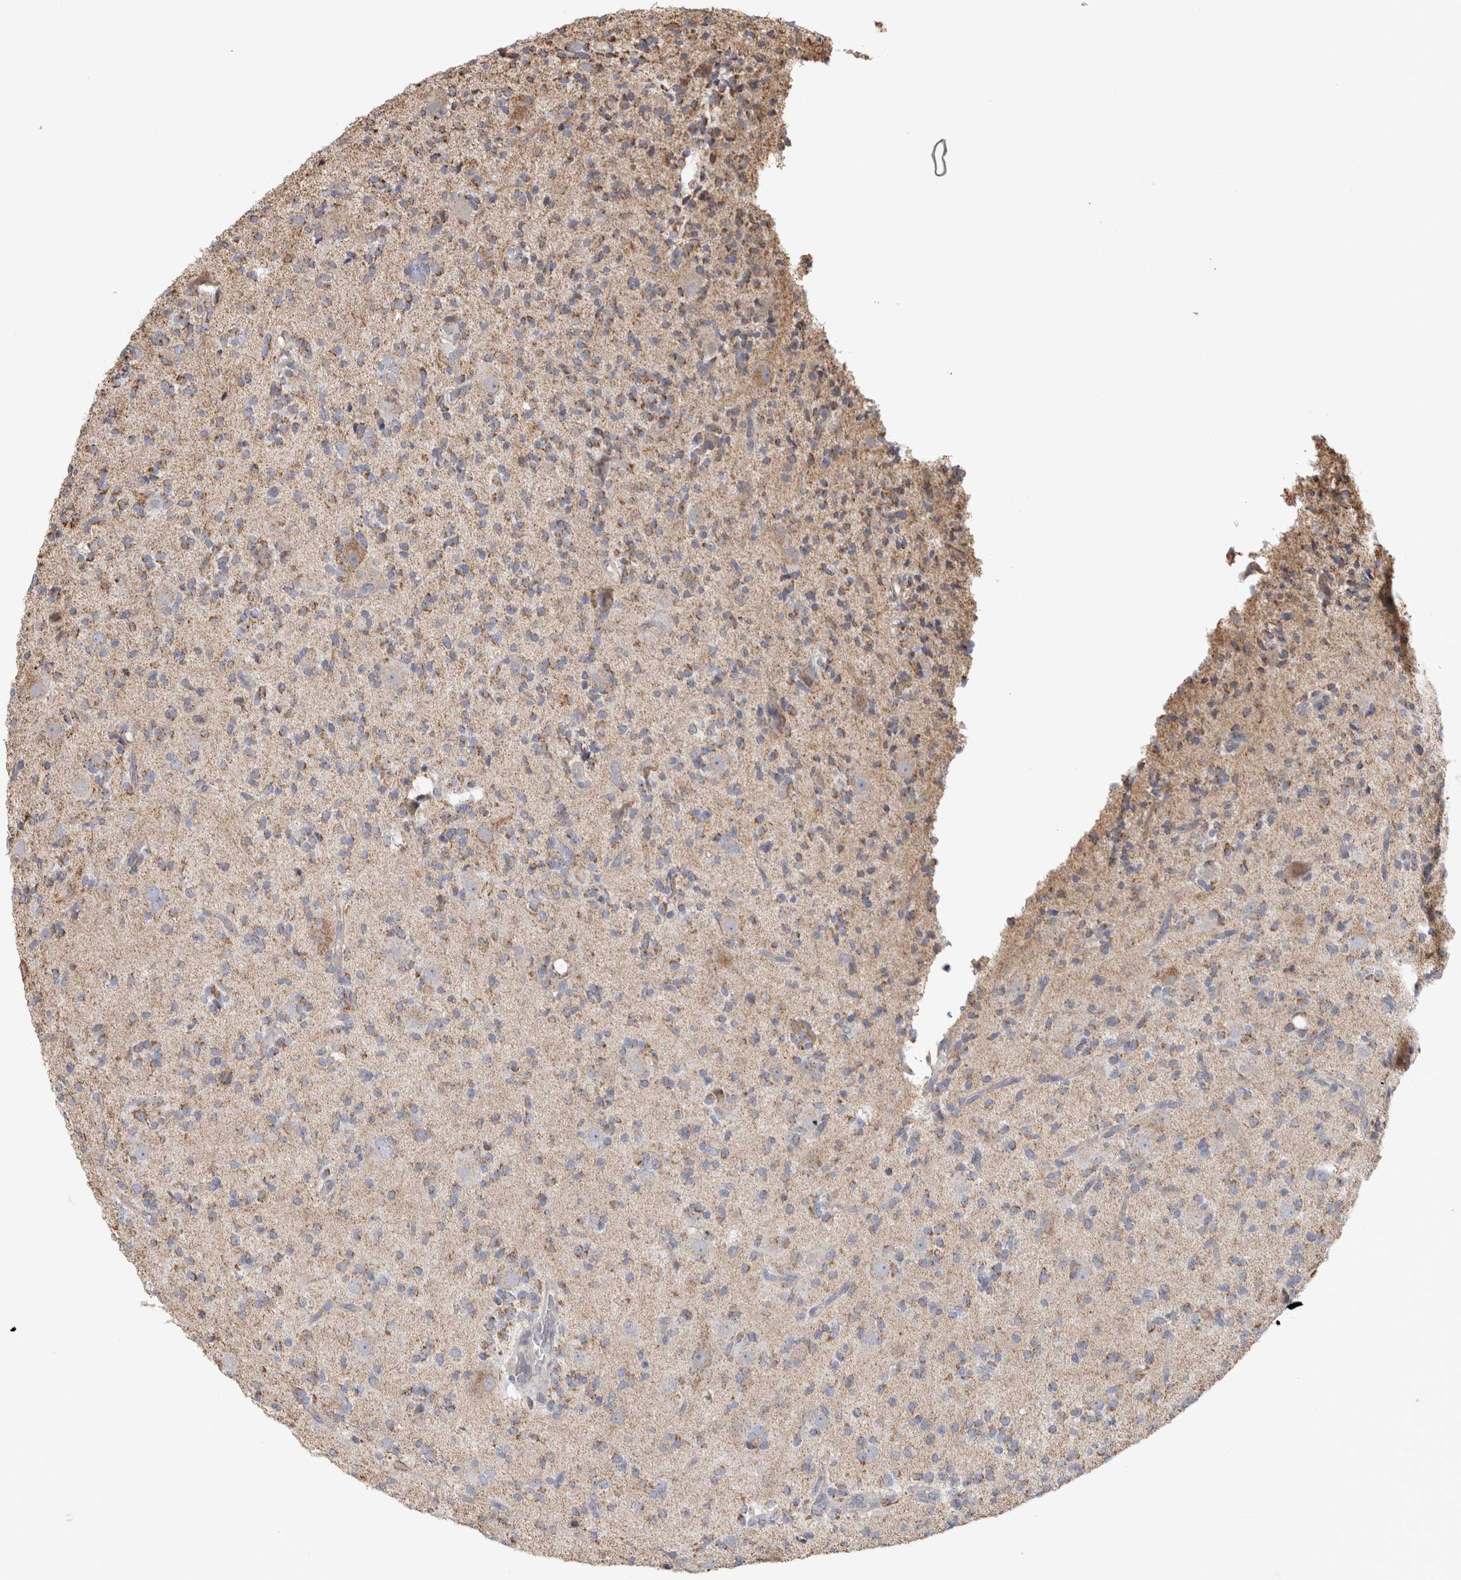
{"staining": {"intensity": "moderate", "quantity": "25%-75%", "location": "cytoplasmic/membranous"}, "tissue": "glioma", "cell_type": "Tumor cells", "image_type": "cancer", "snomed": [{"axis": "morphology", "description": "Glioma, malignant, High grade"}, {"axis": "topography", "description": "Brain"}], "caption": "Protein expression analysis of high-grade glioma (malignant) reveals moderate cytoplasmic/membranous staining in about 25%-75% of tumor cells.", "gene": "ST8SIA1", "patient": {"sex": "male", "age": 34}}